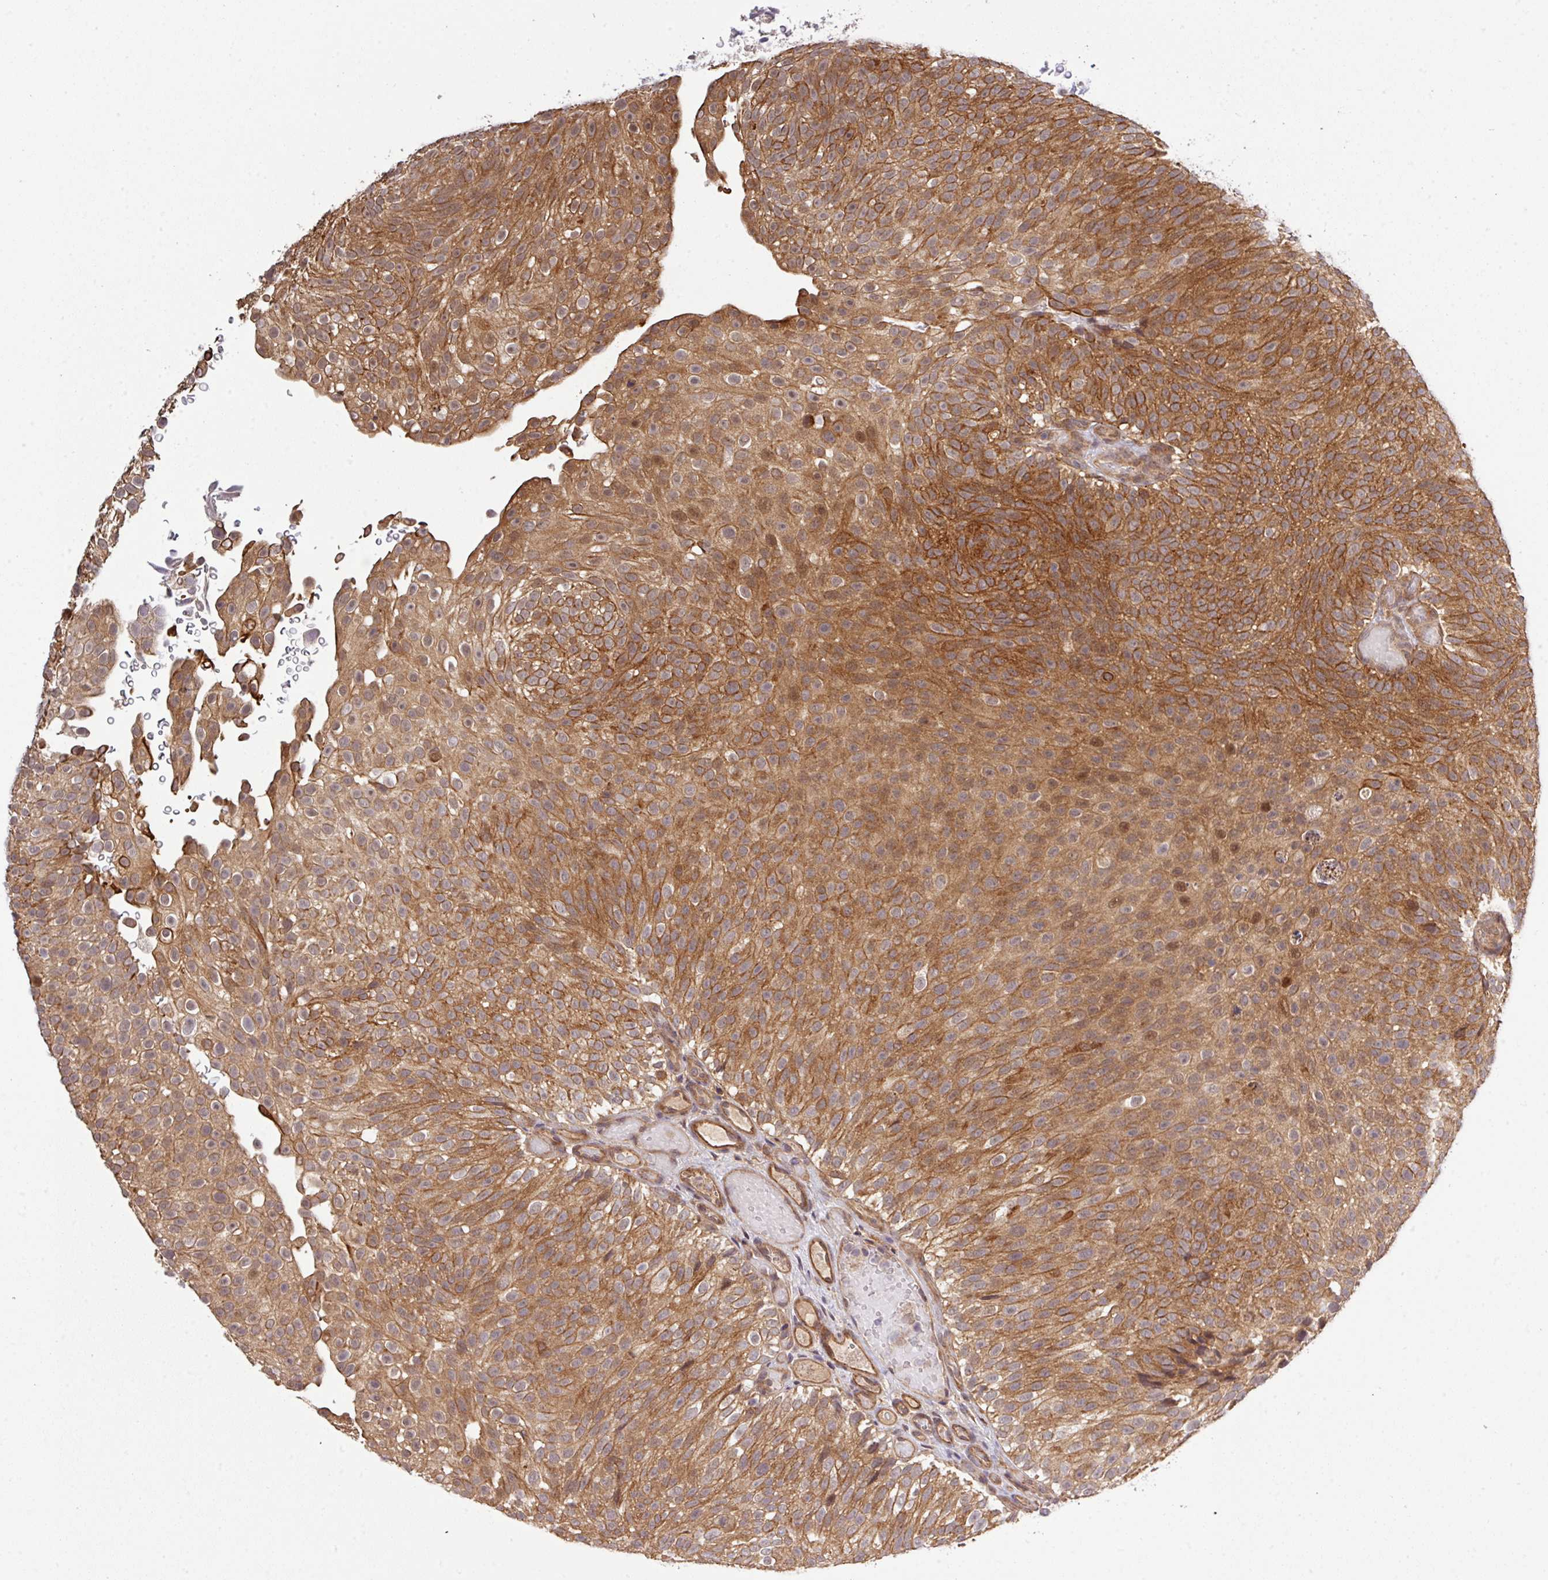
{"staining": {"intensity": "moderate", "quantity": ">75%", "location": "cytoplasmic/membranous,nuclear"}, "tissue": "urothelial cancer", "cell_type": "Tumor cells", "image_type": "cancer", "snomed": [{"axis": "morphology", "description": "Urothelial carcinoma, Low grade"}, {"axis": "topography", "description": "Urinary bladder"}], "caption": "A brown stain highlights moderate cytoplasmic/membranous and nuclear staining of a protein in human low-grade urothelial carcinoma tumor cells. (DAB (3,3'-diaminobenzidine) IHC, brown staining for protein, blue staining for nuclei).", "gene": "ARPIN", "patient": {"sex": "male", "age": 78}}